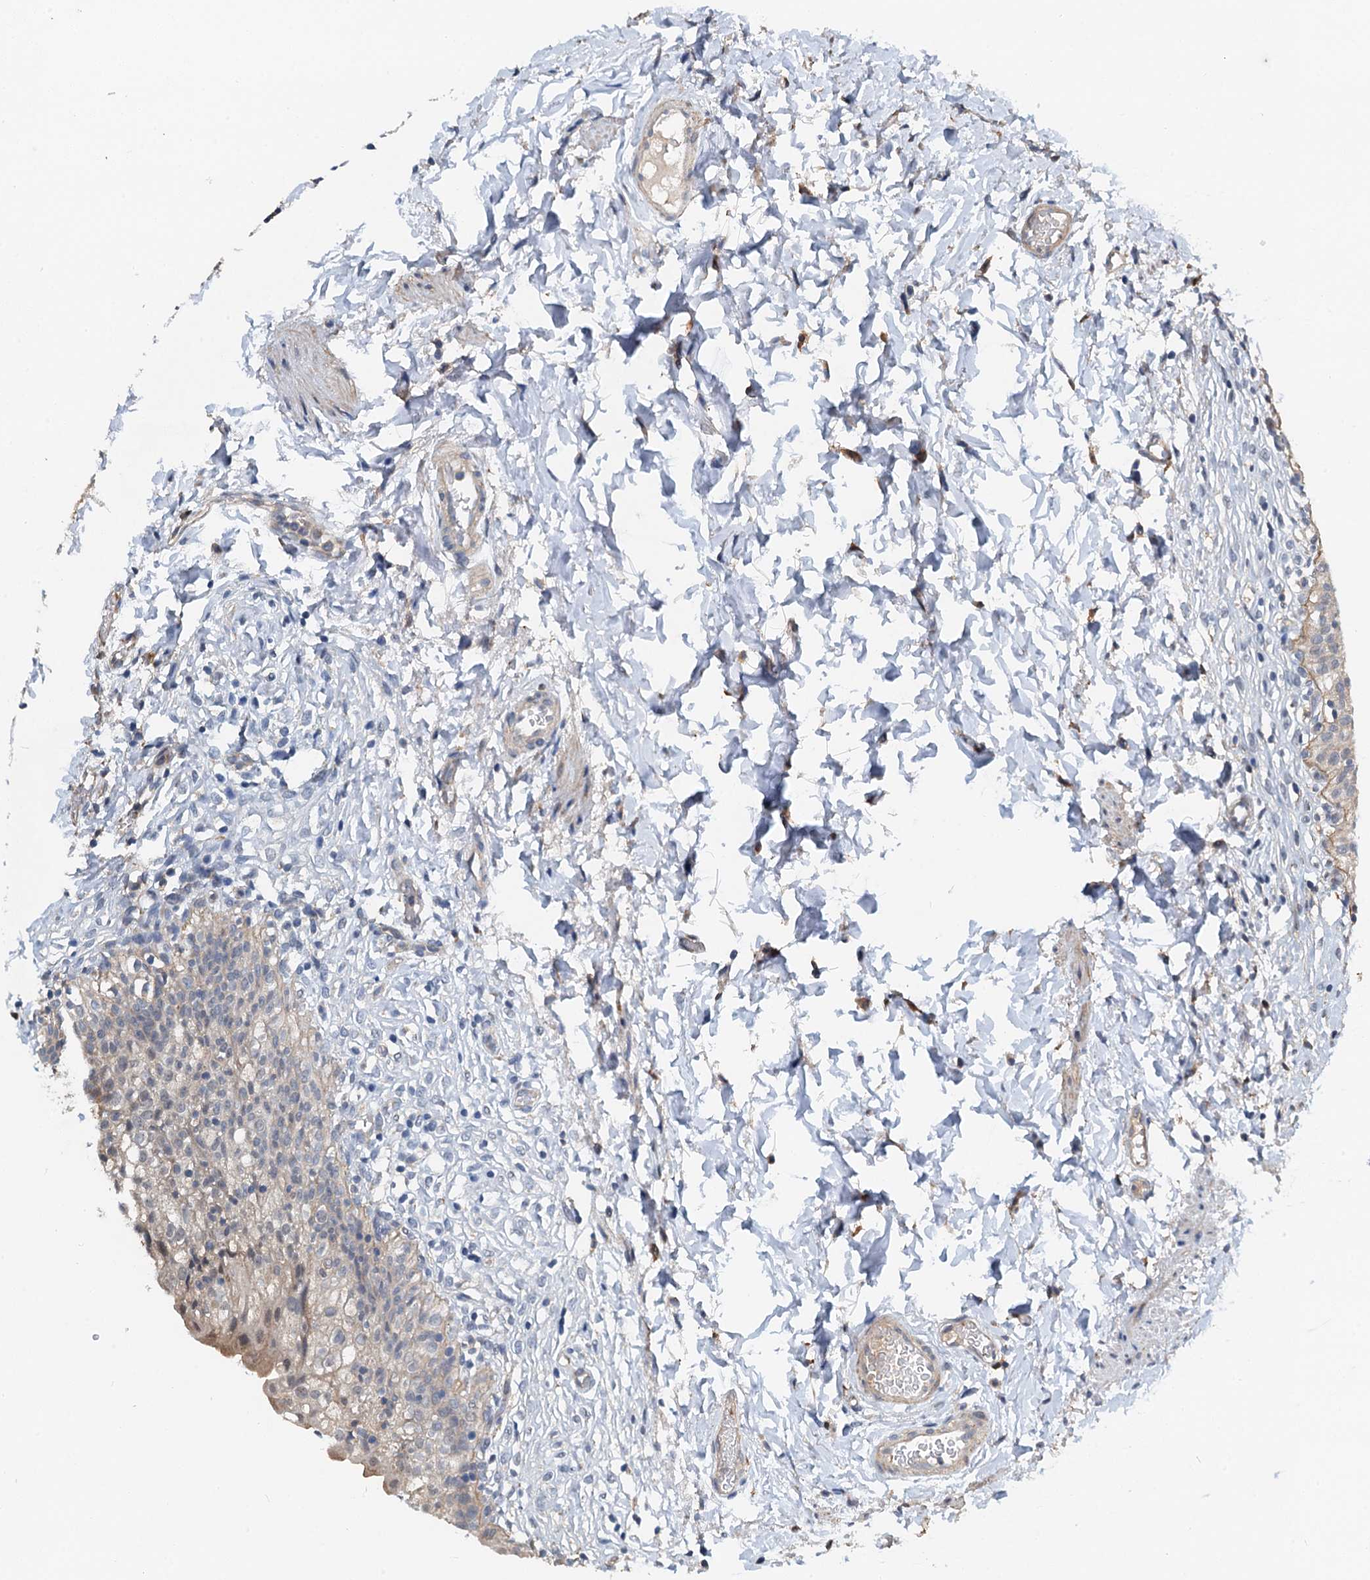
{"staining": {"intensity": "weak", "quantity": "<25%", "location": "cytoplasmic/membranous"}, "tissue": "urinary bladder", "cell_type": "Urothelial cells", "image_type": "normal", "snomed": [{"axis": "morphology", "description": "Normal tissue, NOS"}, {"axis": "topography", "description": "Urinary bladder"}], "caption": "Immunohistochemistry (IHC) micrograph of normal urinary bladder stained for a protein (brown), which shows no expression in urothelial cells.", "gene": "ZNF606", "patient": {"sex": "male", "age": 55}}